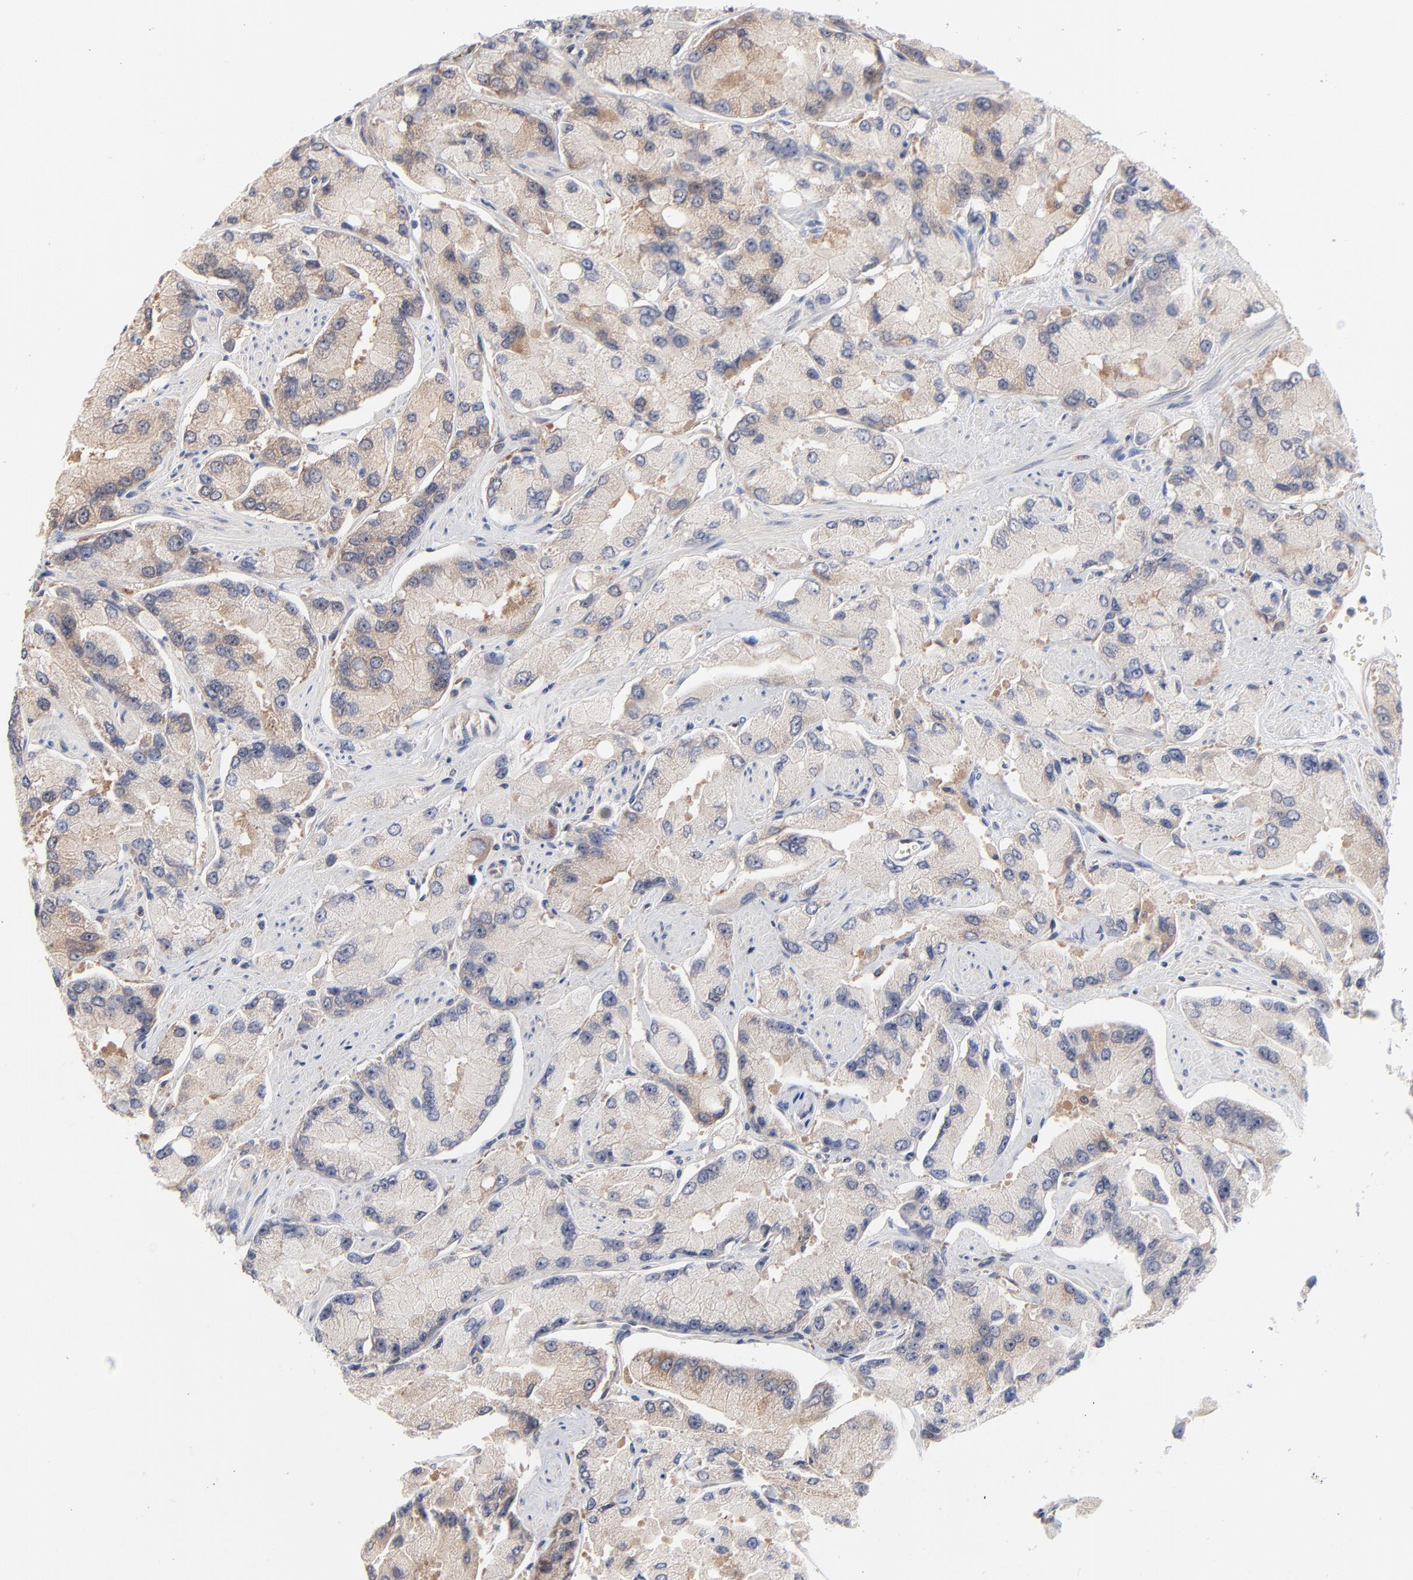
{"staining": {"intensity": "weak", "quantity": ">75%", "location": "cytoplasmic/membranous"}, "tissue": "prostate cancer", "cell_type": "Tumor cells", "image_type": "cancer", "snomed": [{"axis": "morphology", "description": "Adenocarcinoma, High grade"}, {"axis": "topography", "description": "Prostate"}], "caption": "Human prostate high-grade adenocarcinoma stained with a protein marker reveals weak staining in tumor cells.", "gene": "ARRB1", "patient": {"sex": "male", "age": 58}}